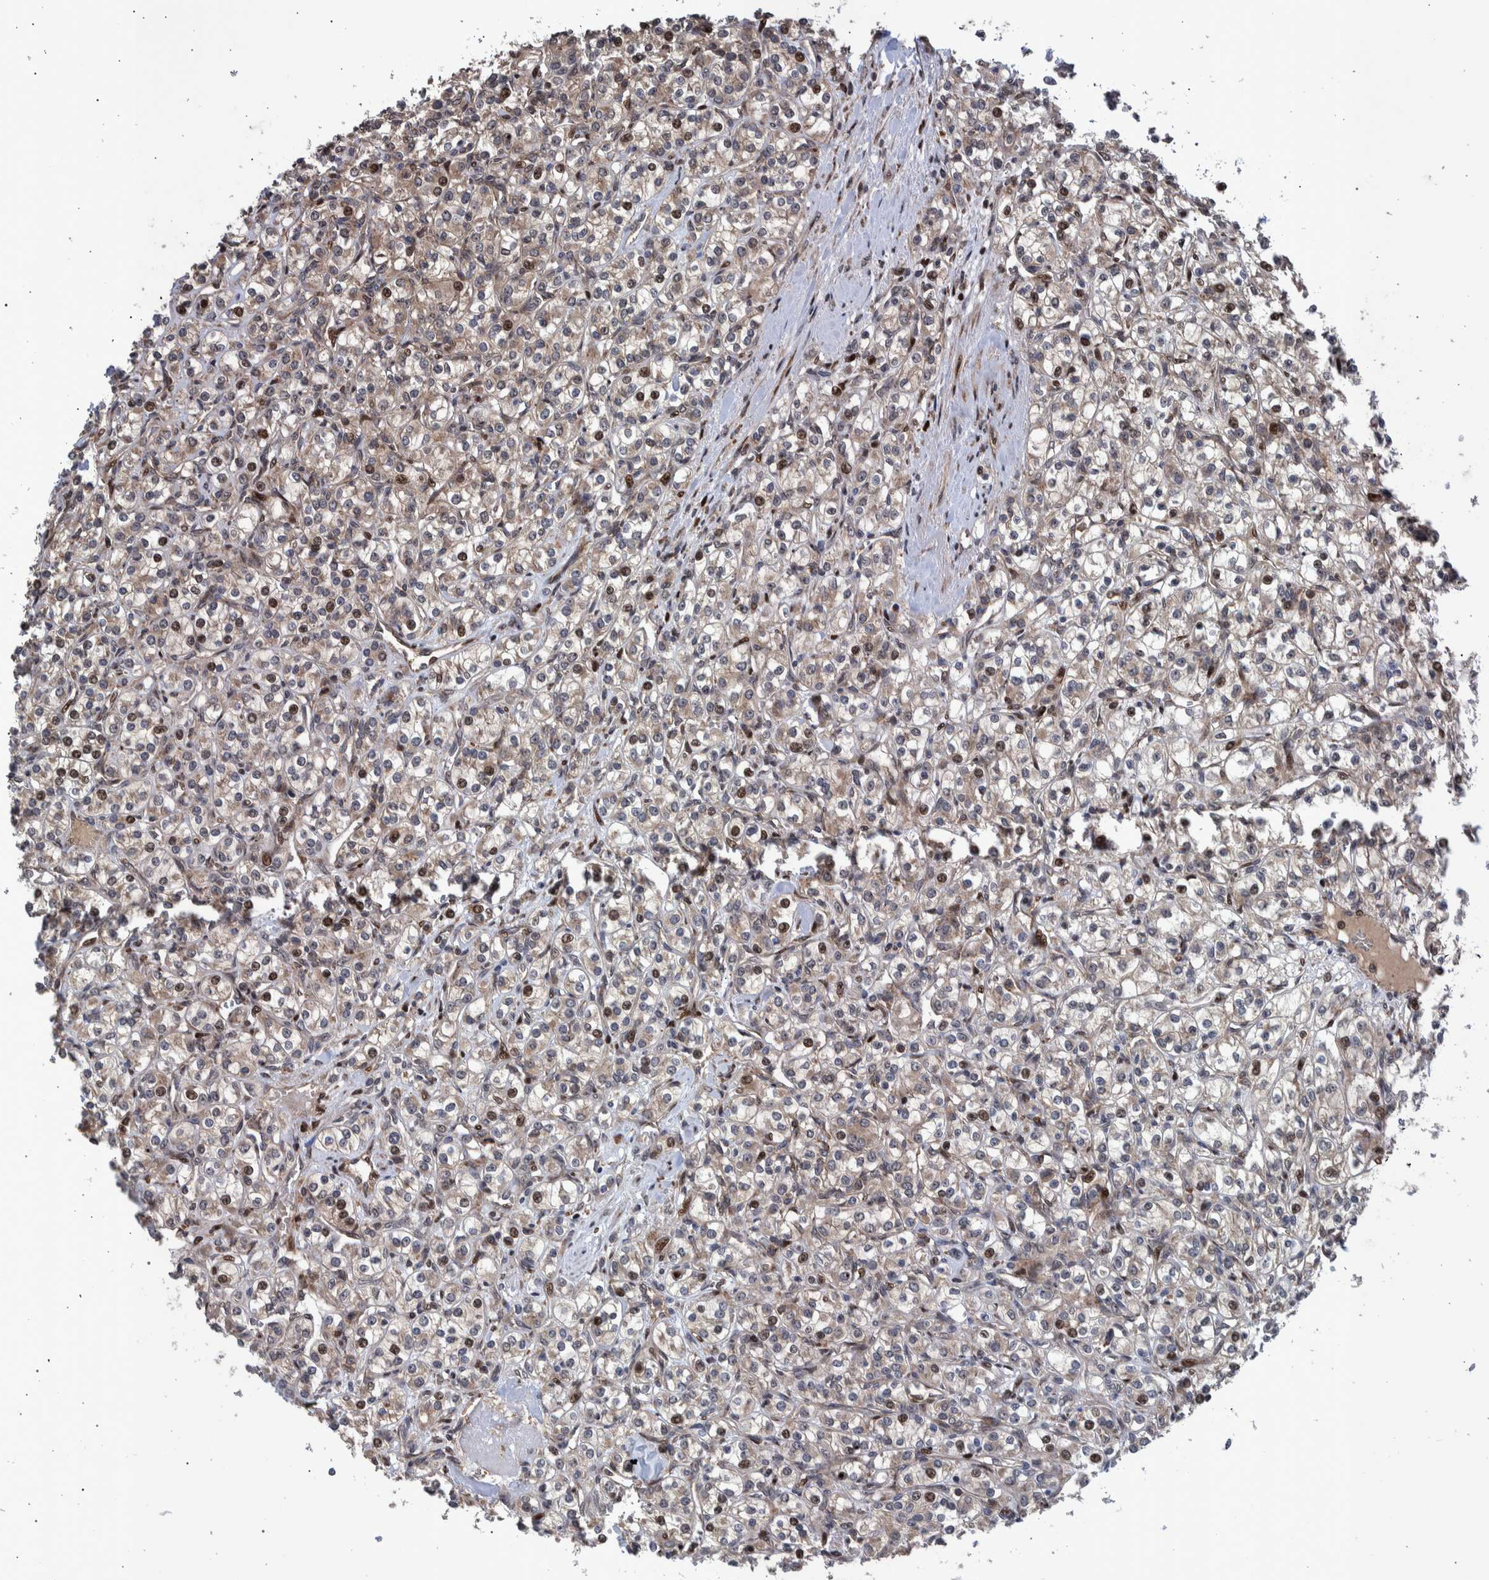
{"staining": {"intensity": "weak", "quantity": "25%-75%", "location": "cytoplasmic/membranous,nuclear"}, "tissue": "renal cancer", "cell_type": "Tumor cells", "image_type": "cancer", "snomed": [{"axis": "morphology", "description": "Adenocarcinoma, NOS"}, {"axis": "topography", "description": "Kidney"}], "caption": "DAB immunohistochemical staining of renal cancer (adenocarcinoma) exhibits weak cytoplasmic/membranous and nuclear protein positivity in approximately 25%-75% of tumor cells.", "gene": "SHISA6", "patient": {"sex": "male", "age": 77}}